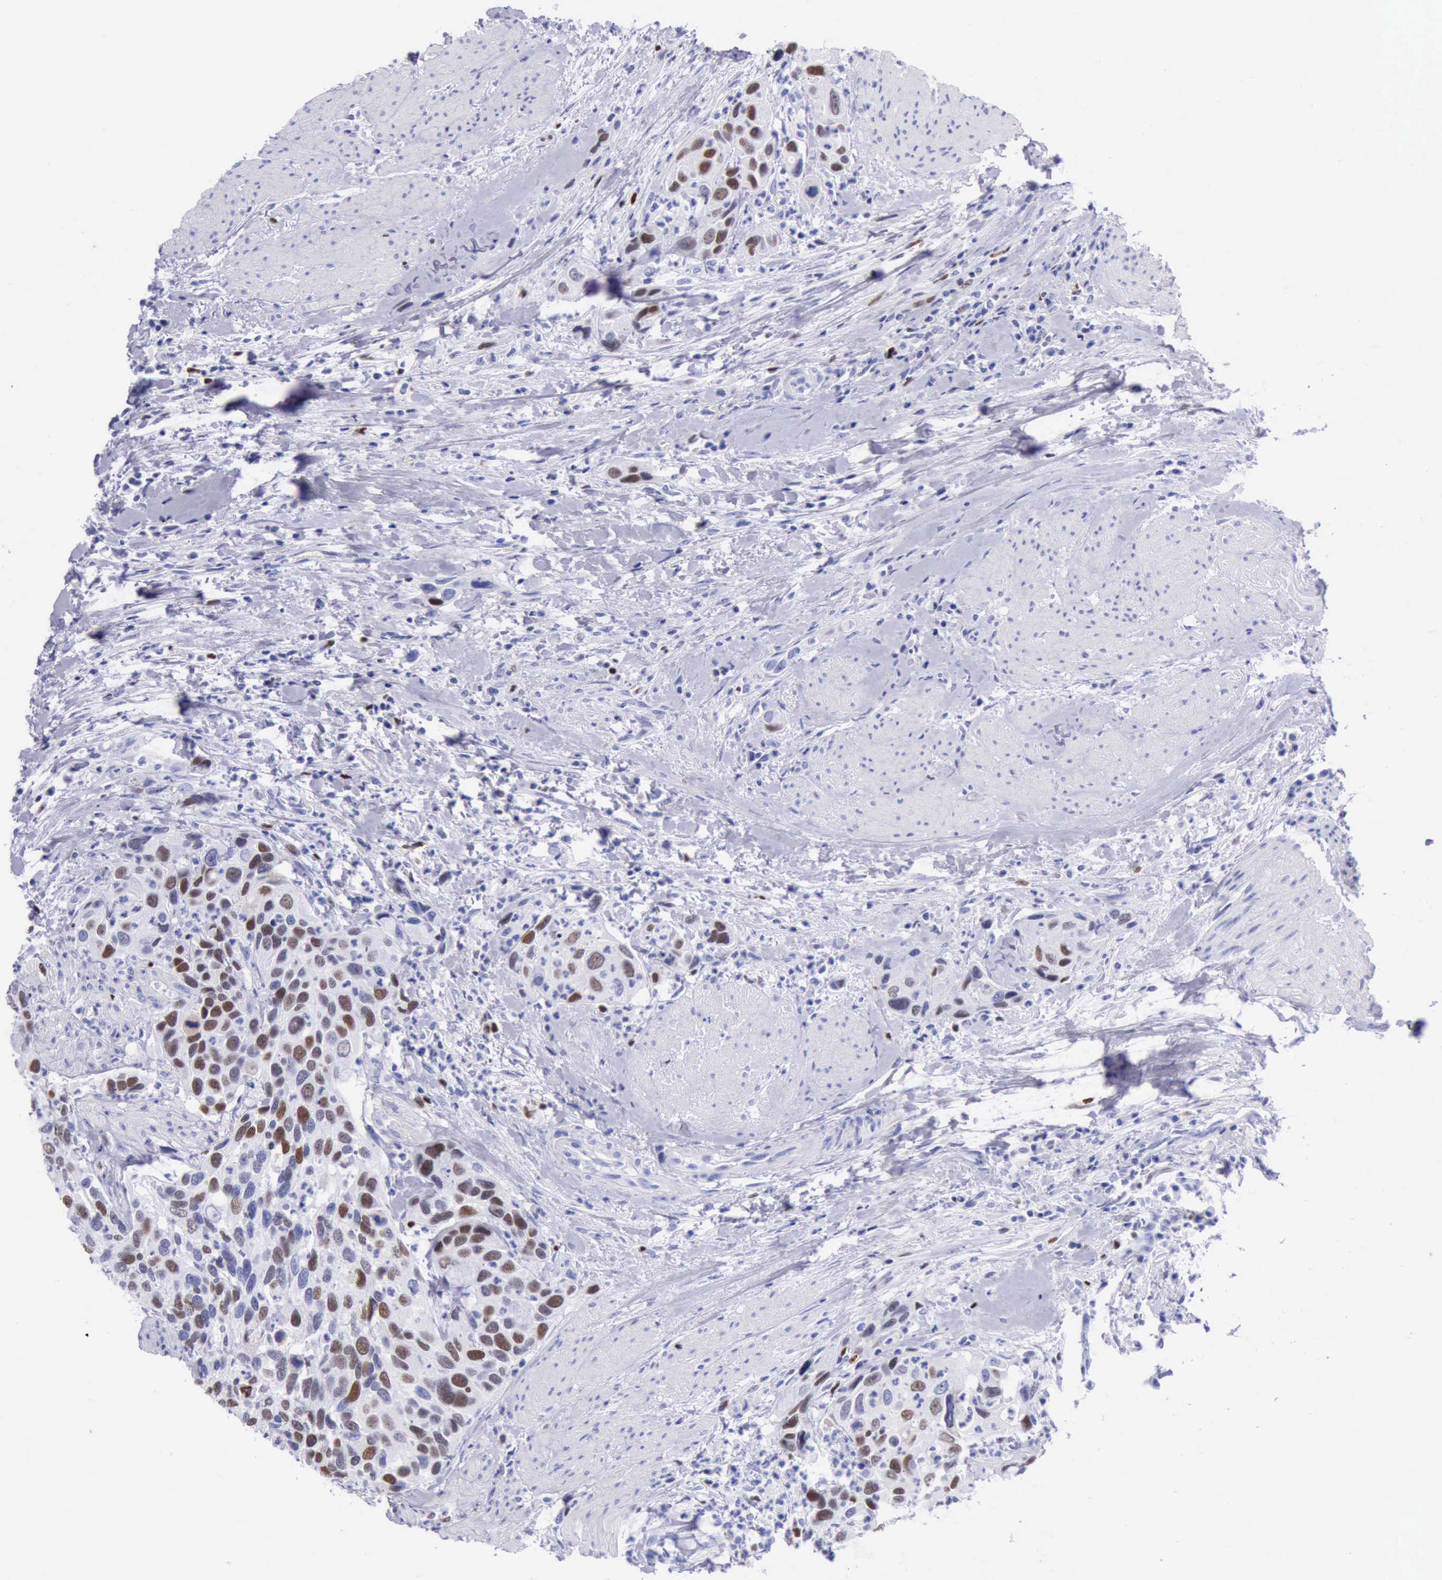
{"staining": {"intensity": "moderate", "quantity": "25%-75%", "location": "nuclear"}, "tissue": "urothelial cancer", "cell_type": "Tumor cells", "image_type": "cancer", "snomed": [{"axis": "morphology", "description": "Urothelial carcinoma, High grade"}, {"axis": "topography", "description": "Urinary bladder"}], "caption": "Immunohistochemical staining of urothelial cancer exhibits medium levels of moderate nuclear protein staining in approximately 25%-75% of tumor cells.", "gene": "MCM2", "patient": {"sex": "male", "age": 66}}